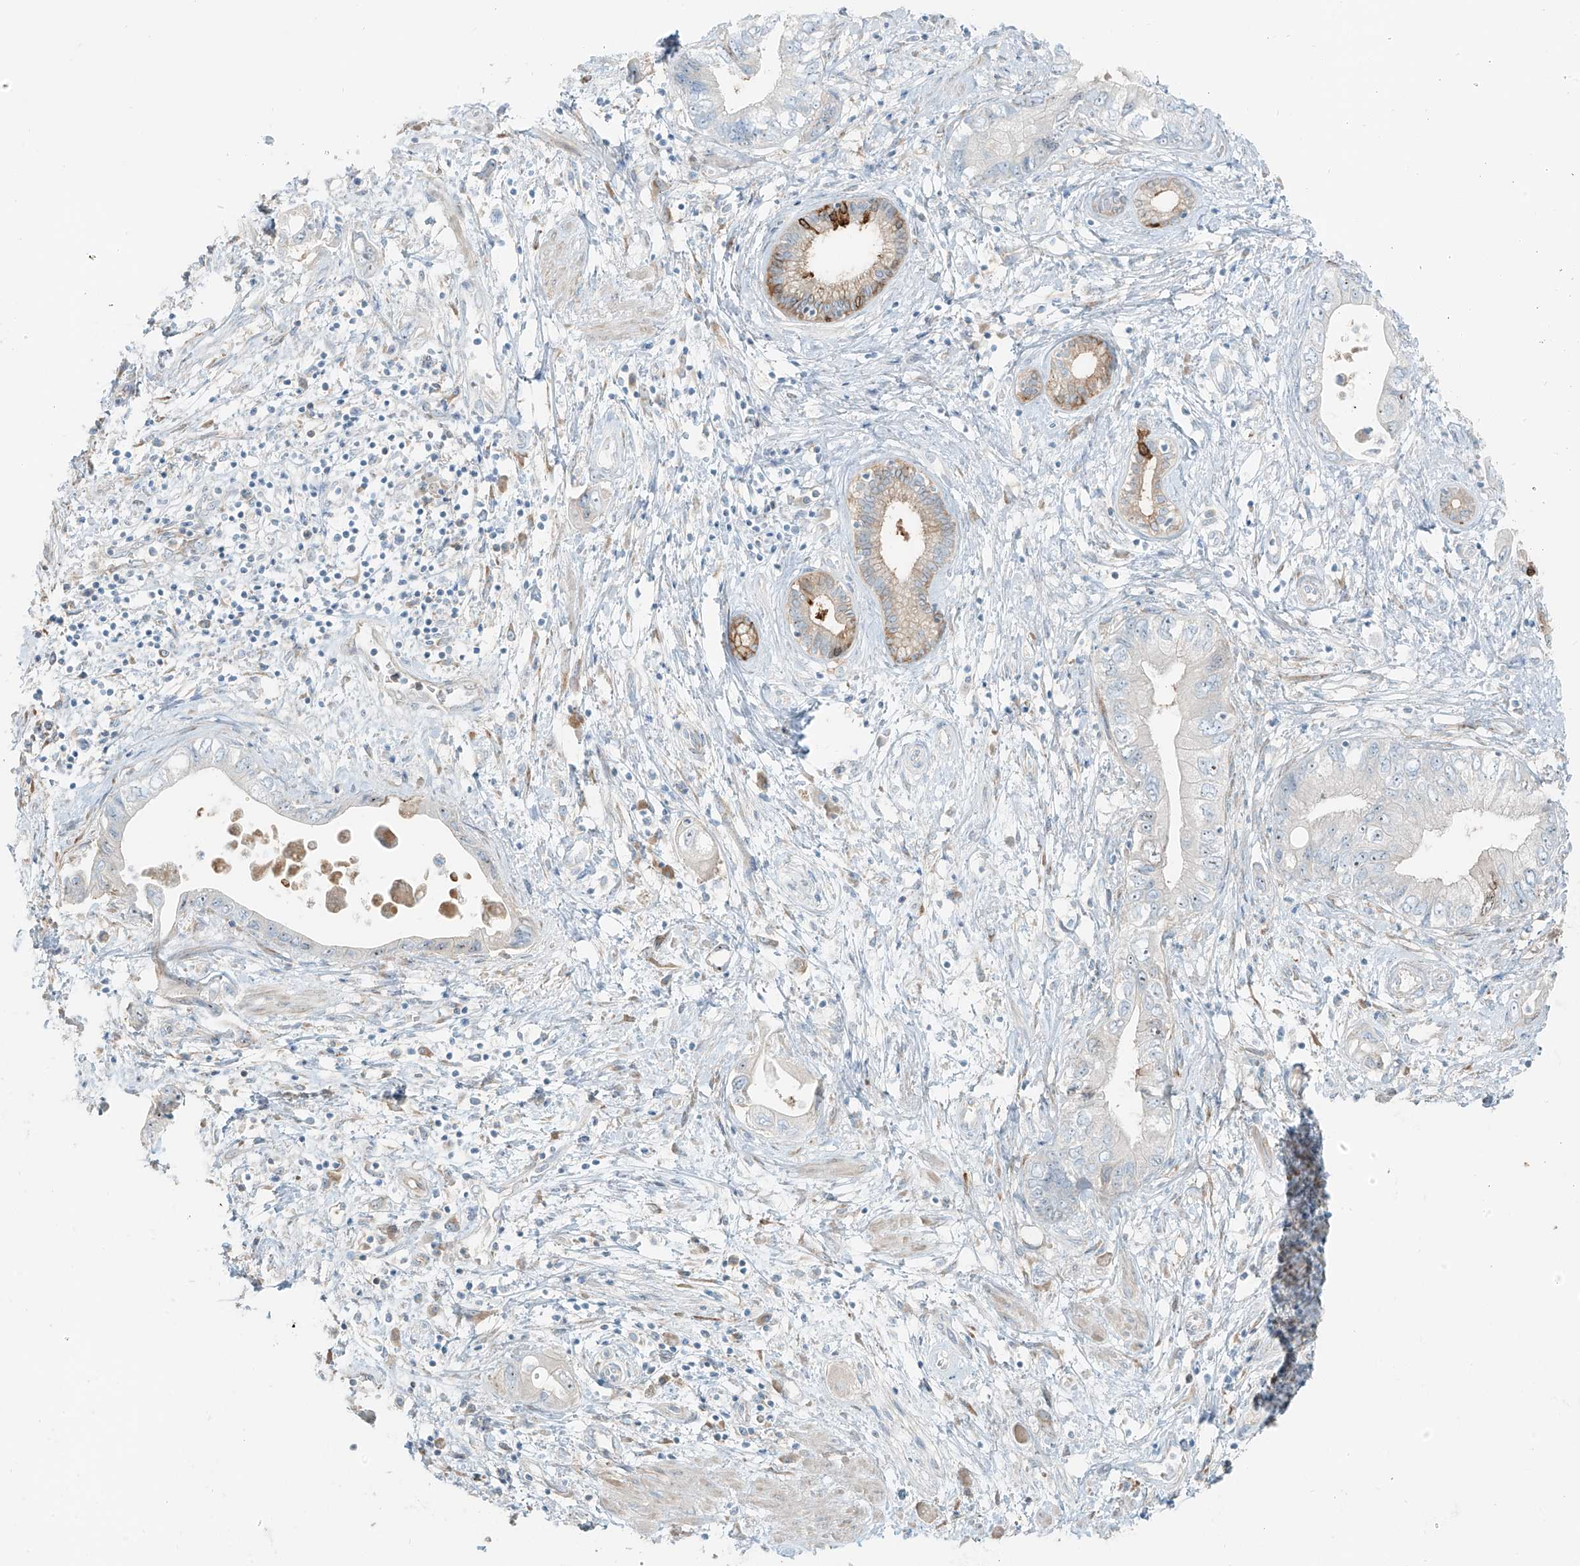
{"staining": {"intensity": "moderate", "quantity": "<25%", "location": "cytoplasmic/membranous"}, "tissue": "pancreatic cancer", "cell_type": "Tumor cells", "image_type": "cancer", "snomed": [{"axis": "morphology", "description": "Adenocarcinoma, NOS"}, {"axis": "topography", "description": "Pancreas"}], "caption": "Protein staining shows moderate cytoplasmic/membranous expression in approximately <25% of tumor cells in pancreatic adenocarcinoma.", "gene": "FSTL1", "patient": {"sex": "female", "age": 73}}